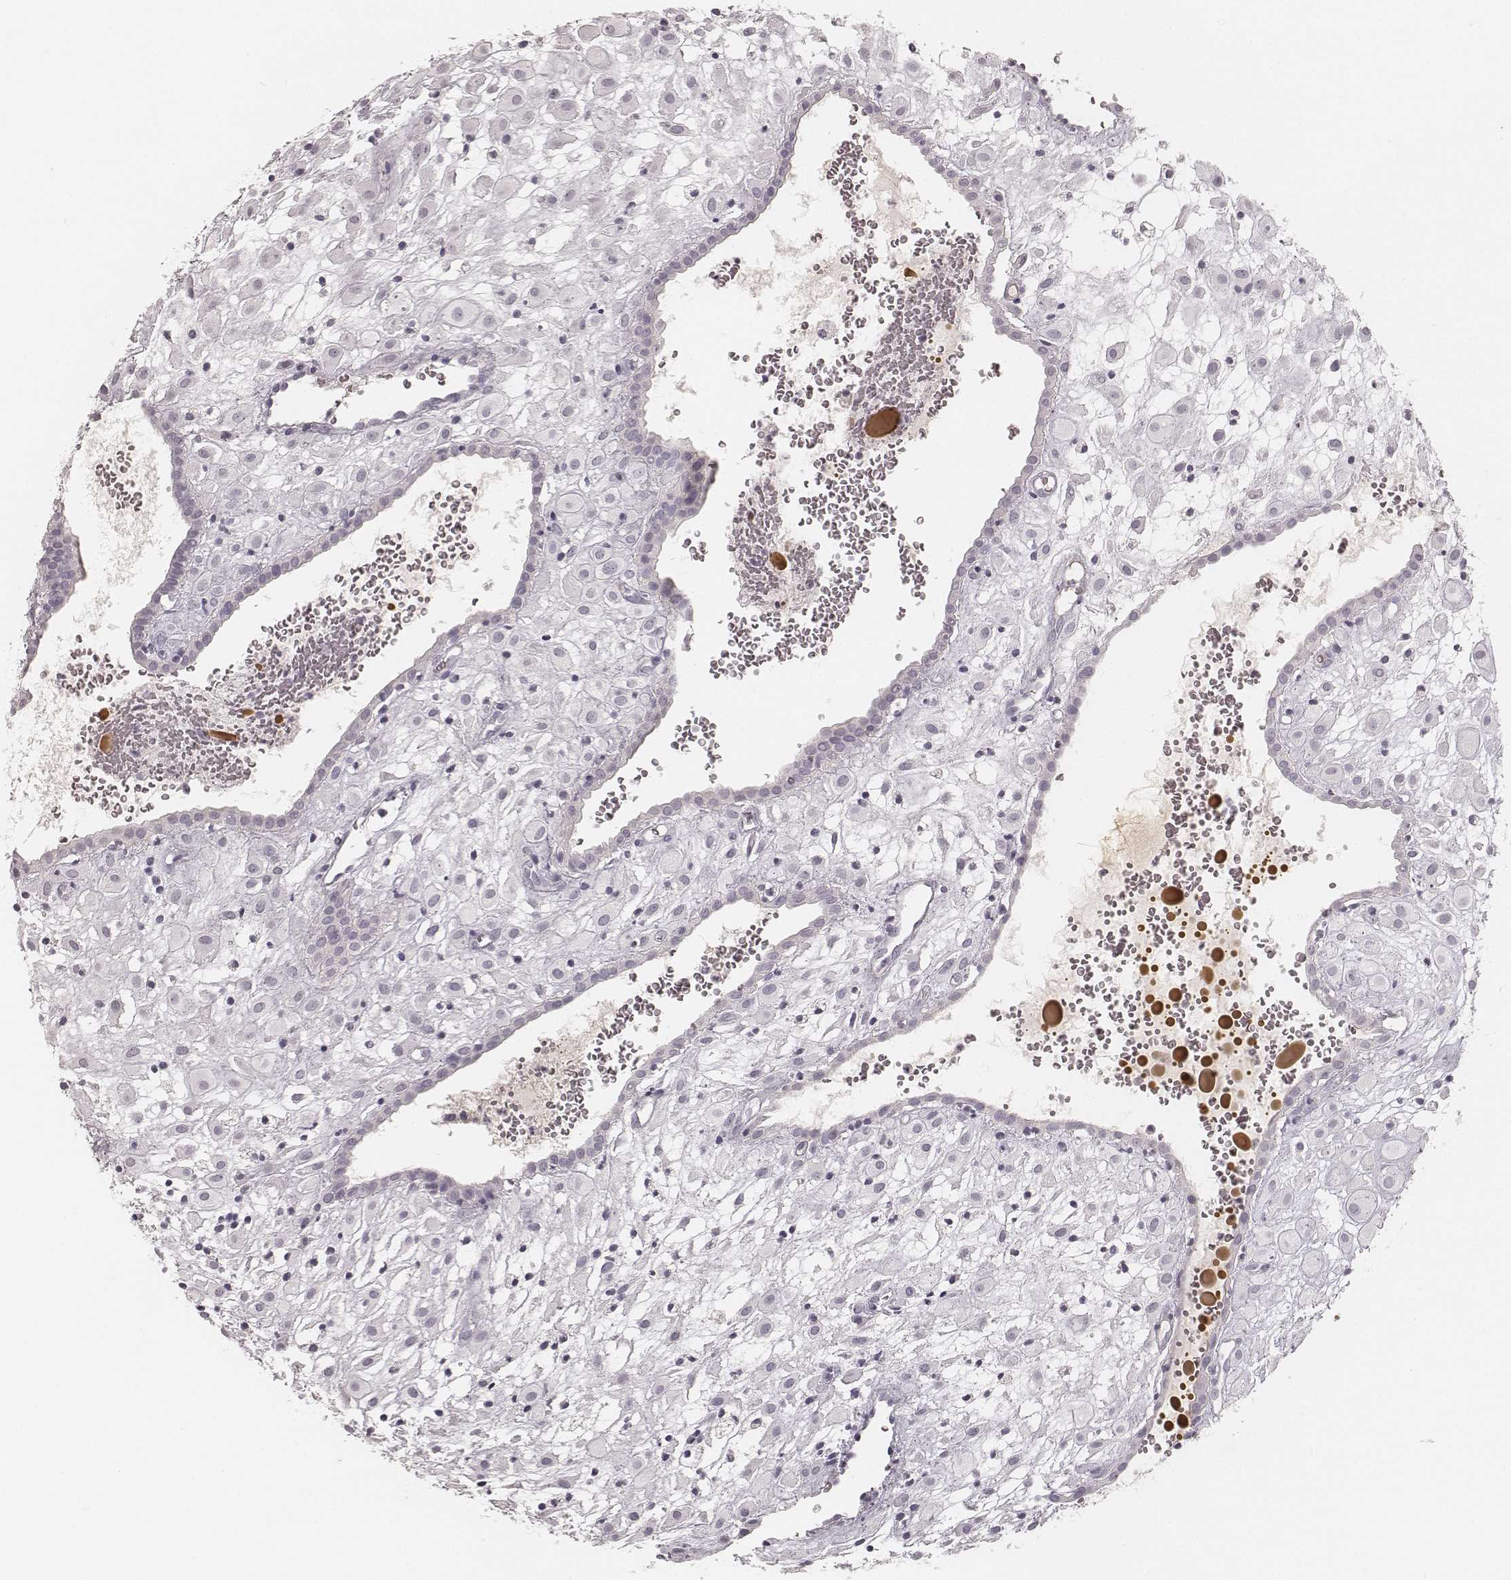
{"staining": {"intensity": "negative", "quantity": "none", "location": "none"}, "tissue": "placenta", "cell_type": "Decidual cells", "image_type": "normal", "snomed": [{"axis": "morphology", "description": "Normal tissue, NOS"}, {"axis": "topography", "description": "Placenta"}], "caption": "Decidual cells show no significant staining in unremarkable placenta. (Stains: DAB (3,3'-diaminobenzidine) immunohistochemistry (IHC) with hematoxylin counter stain, Microscopy: brightfield microscopy at high magnification).", "gene": "KRT31", "patient": {"sex": "female", "age": 24}}